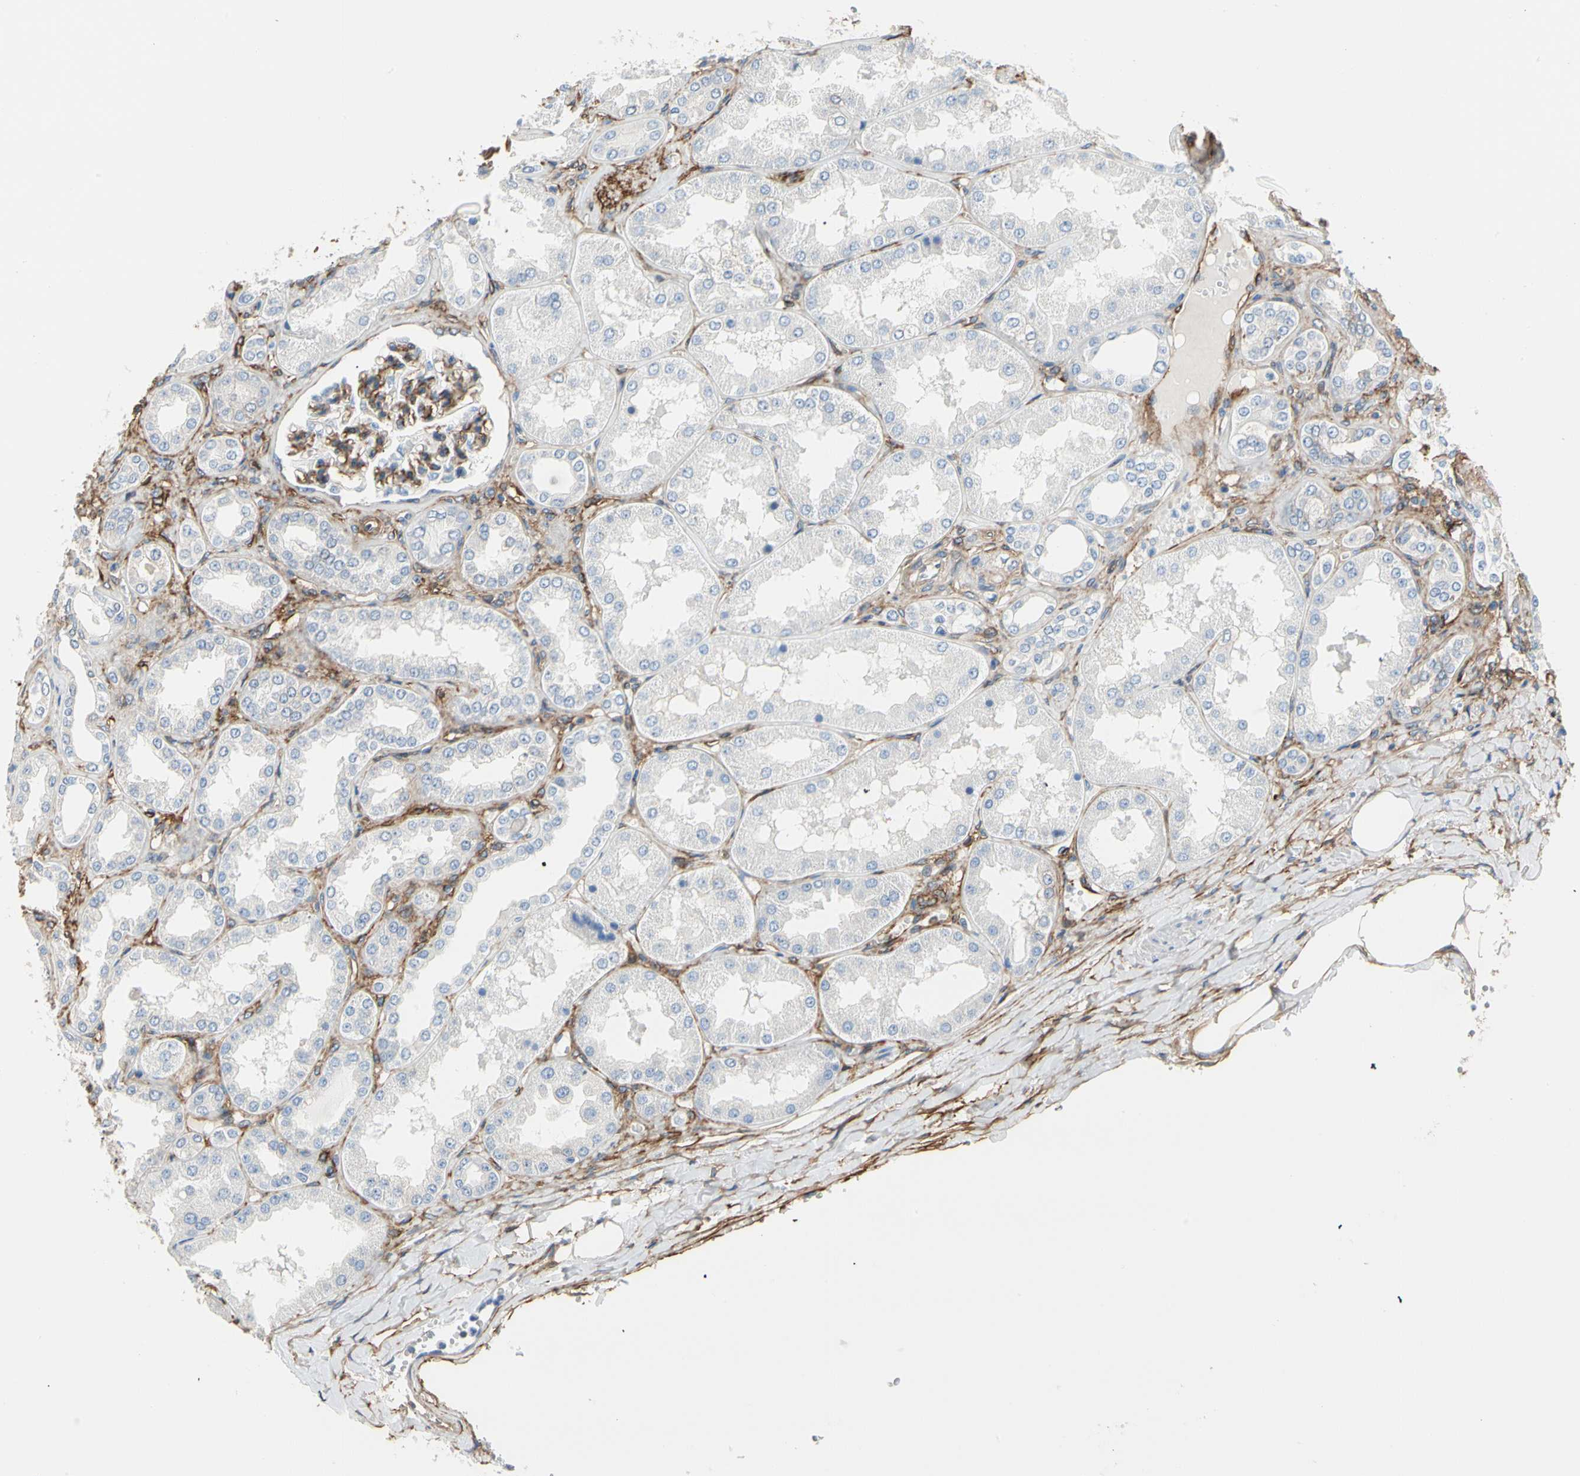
{"staining": {"intensity": "moderate", "quantity": ">75%", "location": "cytoplasmic/membranous"}, "tissue": "kidney", "cell_type": "Cells in glomeruli", "image_type": "normal", "snomed": [{"axis": "morphology", "description": "Normal tissue, NOS"}, {"axis": "topography", "description": "Kidney"}], "caption": "This micrograph exhibits unremarkable kidney stained with immunohistochemistry (IHC) to label a protein in brown. The cytoplasmic/membranous of cells in glomeruli show moderate positivity for the protein. Nuclei are counter-stained blue.", "gene": "EPB41L2", "patient": {"sex": "female", "age": 56}}